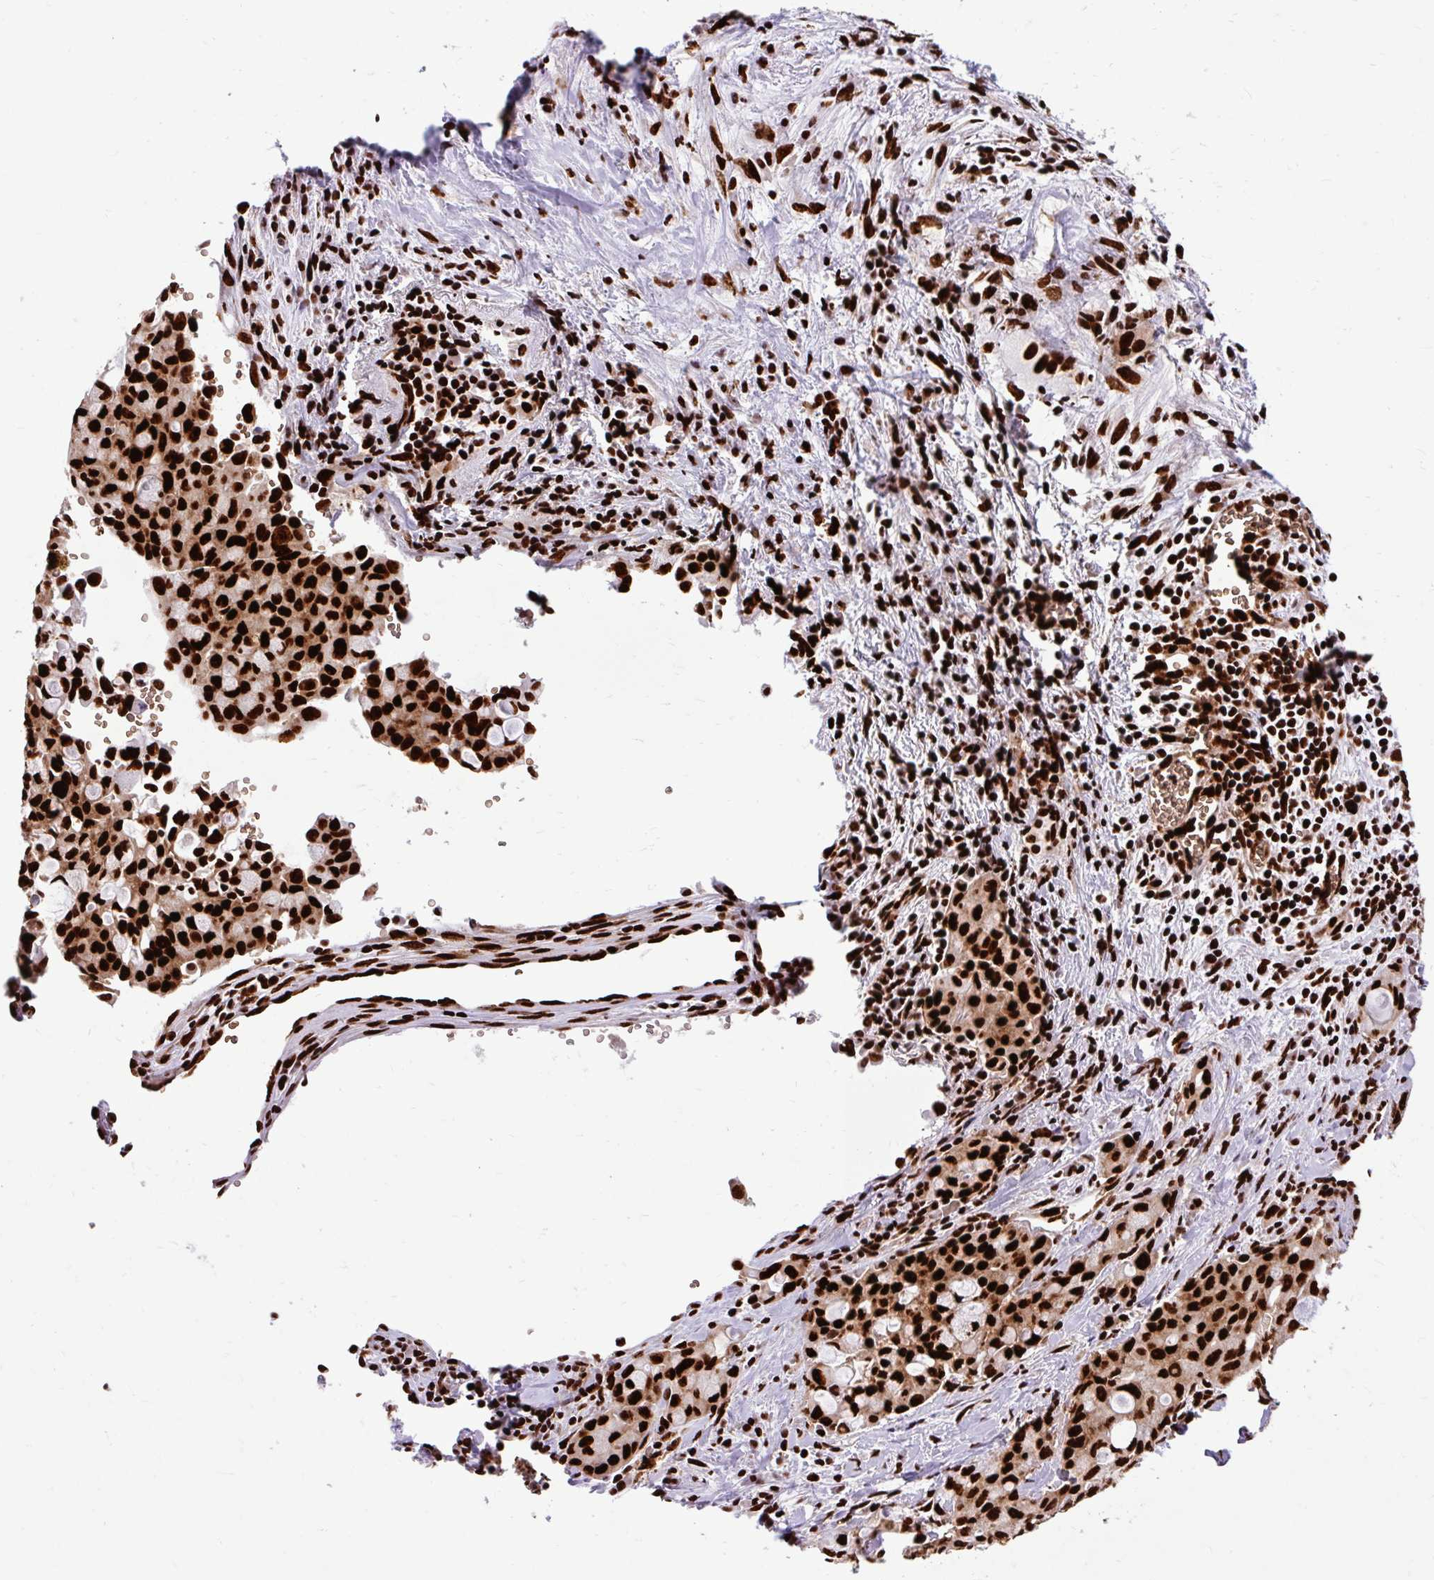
{"staining": {"intensity": "strong", "quantity": ">75%", "location": "nuclear"}, "tissue": "lung cancer", "cell_type": "Tumor cells", "image_type": "cancer", "snomed": [{"axis": "morphology", "description": "Adenocarcinoma, NOS"}, {"axis": "topography", "description": "Lung"}], "caption": "An immunohistochemistry (IHC) image of tumor tissue is shown. Protein staining in brown highlights strong nuclear positivity in adenocarcinoma (lung) within tumor cells.", "gene": "FUS", "patient": {"sex": "female", "age": 44}}